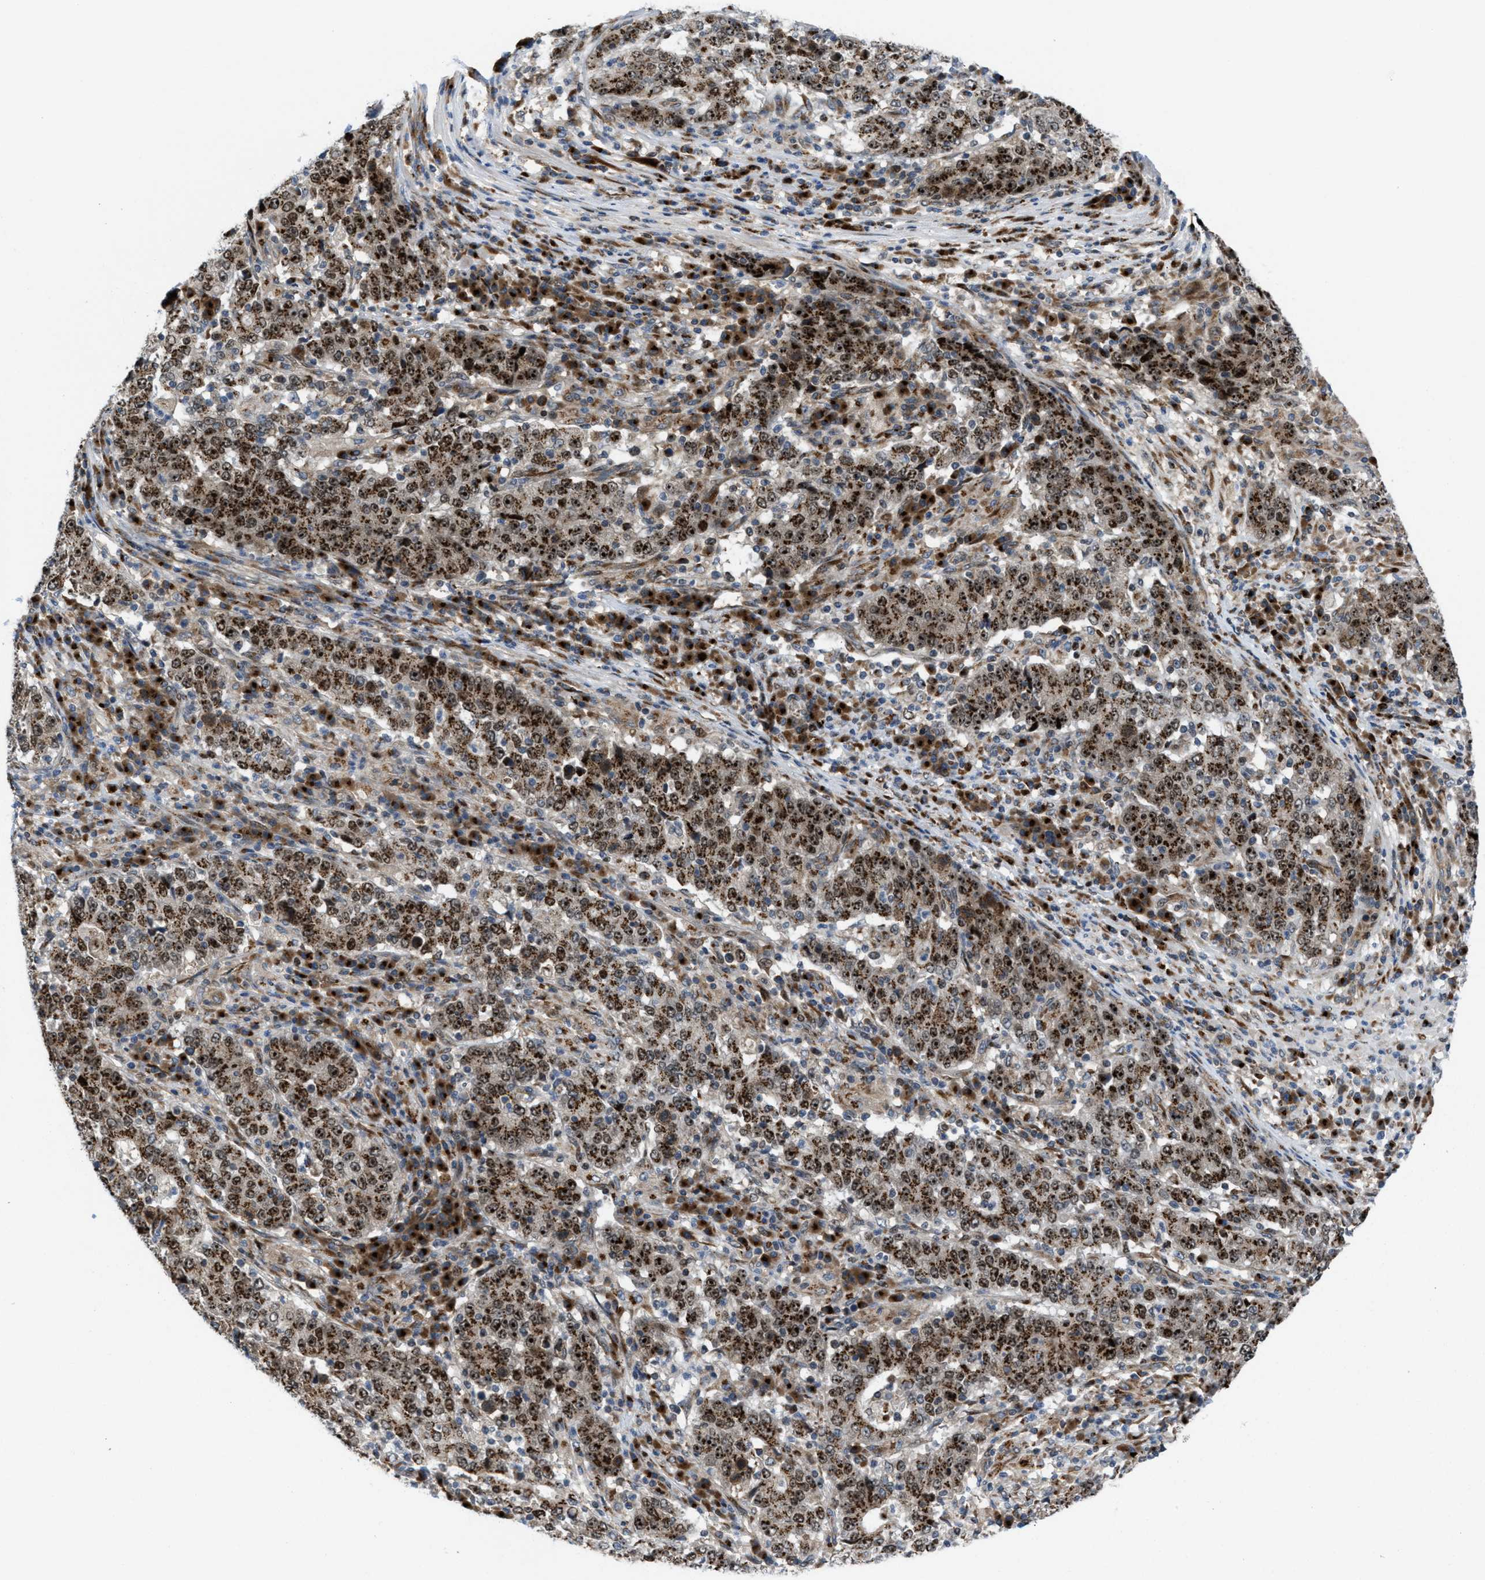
{"staining": {"intensity": "strong", "quantity": ">75%", "location": "cytoplasmic/membranous,nuclear"}, "tissue": "stomach cancer", "cell_type": "Tumor cells", "image_type": "cancer", "snomed": [{"axis": "morphology", "description": "Adenocarcinoma, NOS"}, {"axis": "topography", "description": "Stomach"}], "caption": "Stomach adenocarcinoma stained for a protein shows strong cytoplasmic/membranous and nuclear positivity in tumor cells.", "gene": "SLC38A10", "patient": {"sex": "male", "age": 59}}